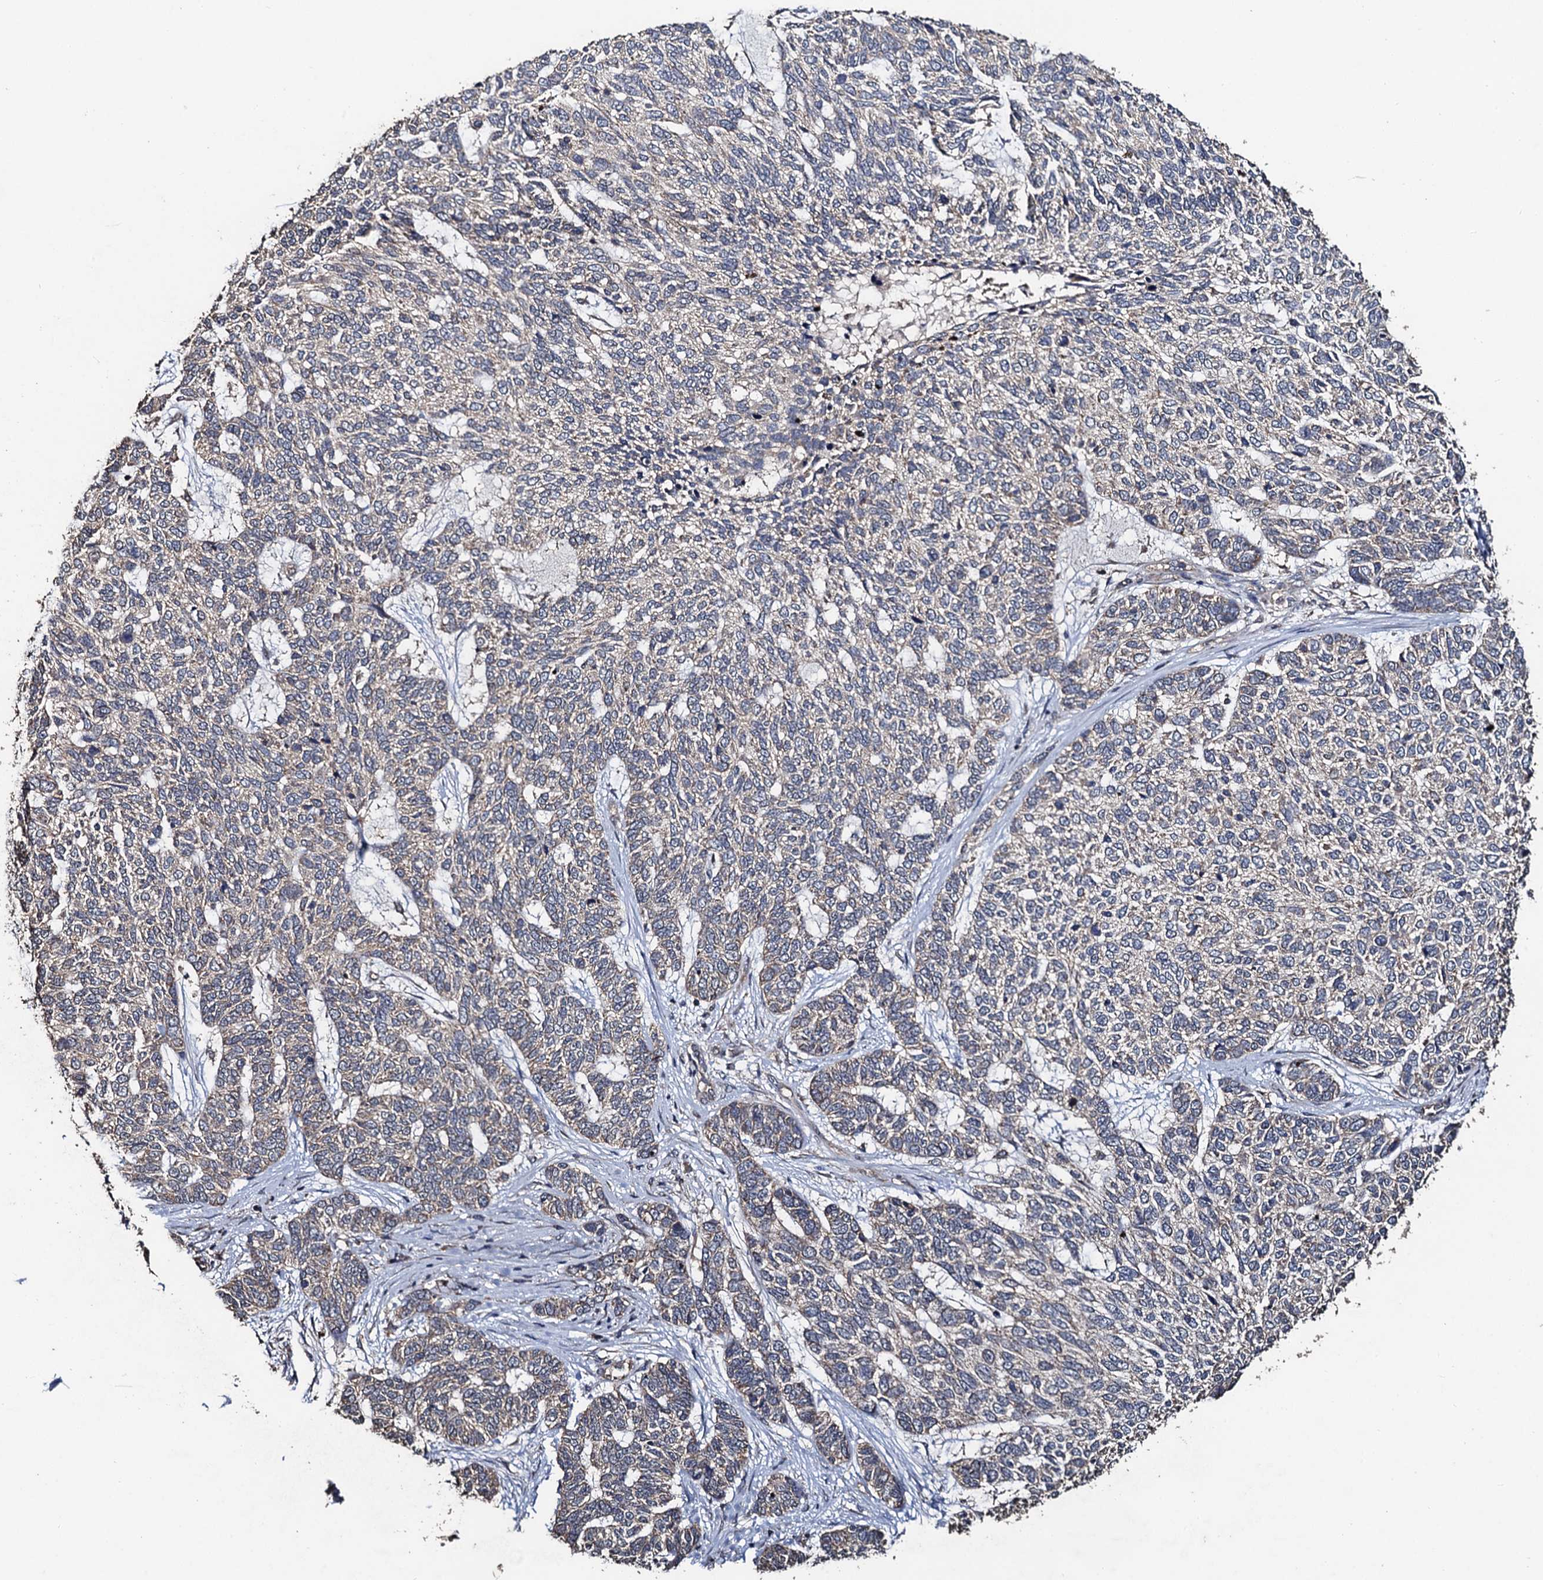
{"staining": {"intensity": "weak", "quantity": "25%-75%", "location": "cytoplasmic/membranous"}, "tissue": "skin cancer", "cell_type": "Tumor cells", "image_type": "cancer", "snomed": [{"axis": "morphology", "description": "Basal cell carcinoma"}, {"axis": "topography", "description": "Skin"}], "caption": "High-magnification brightfield microscopy of skin basal cell carcinoma stained with DAB (brown) and counterstained with hematoxylin (blue). tumor cells exhibit weak cytoplasmic/membranous staining is present in approximately25%-75% of cells.", "gene": "PPTC7", "patient": {"sex": "female", "age": 65}}